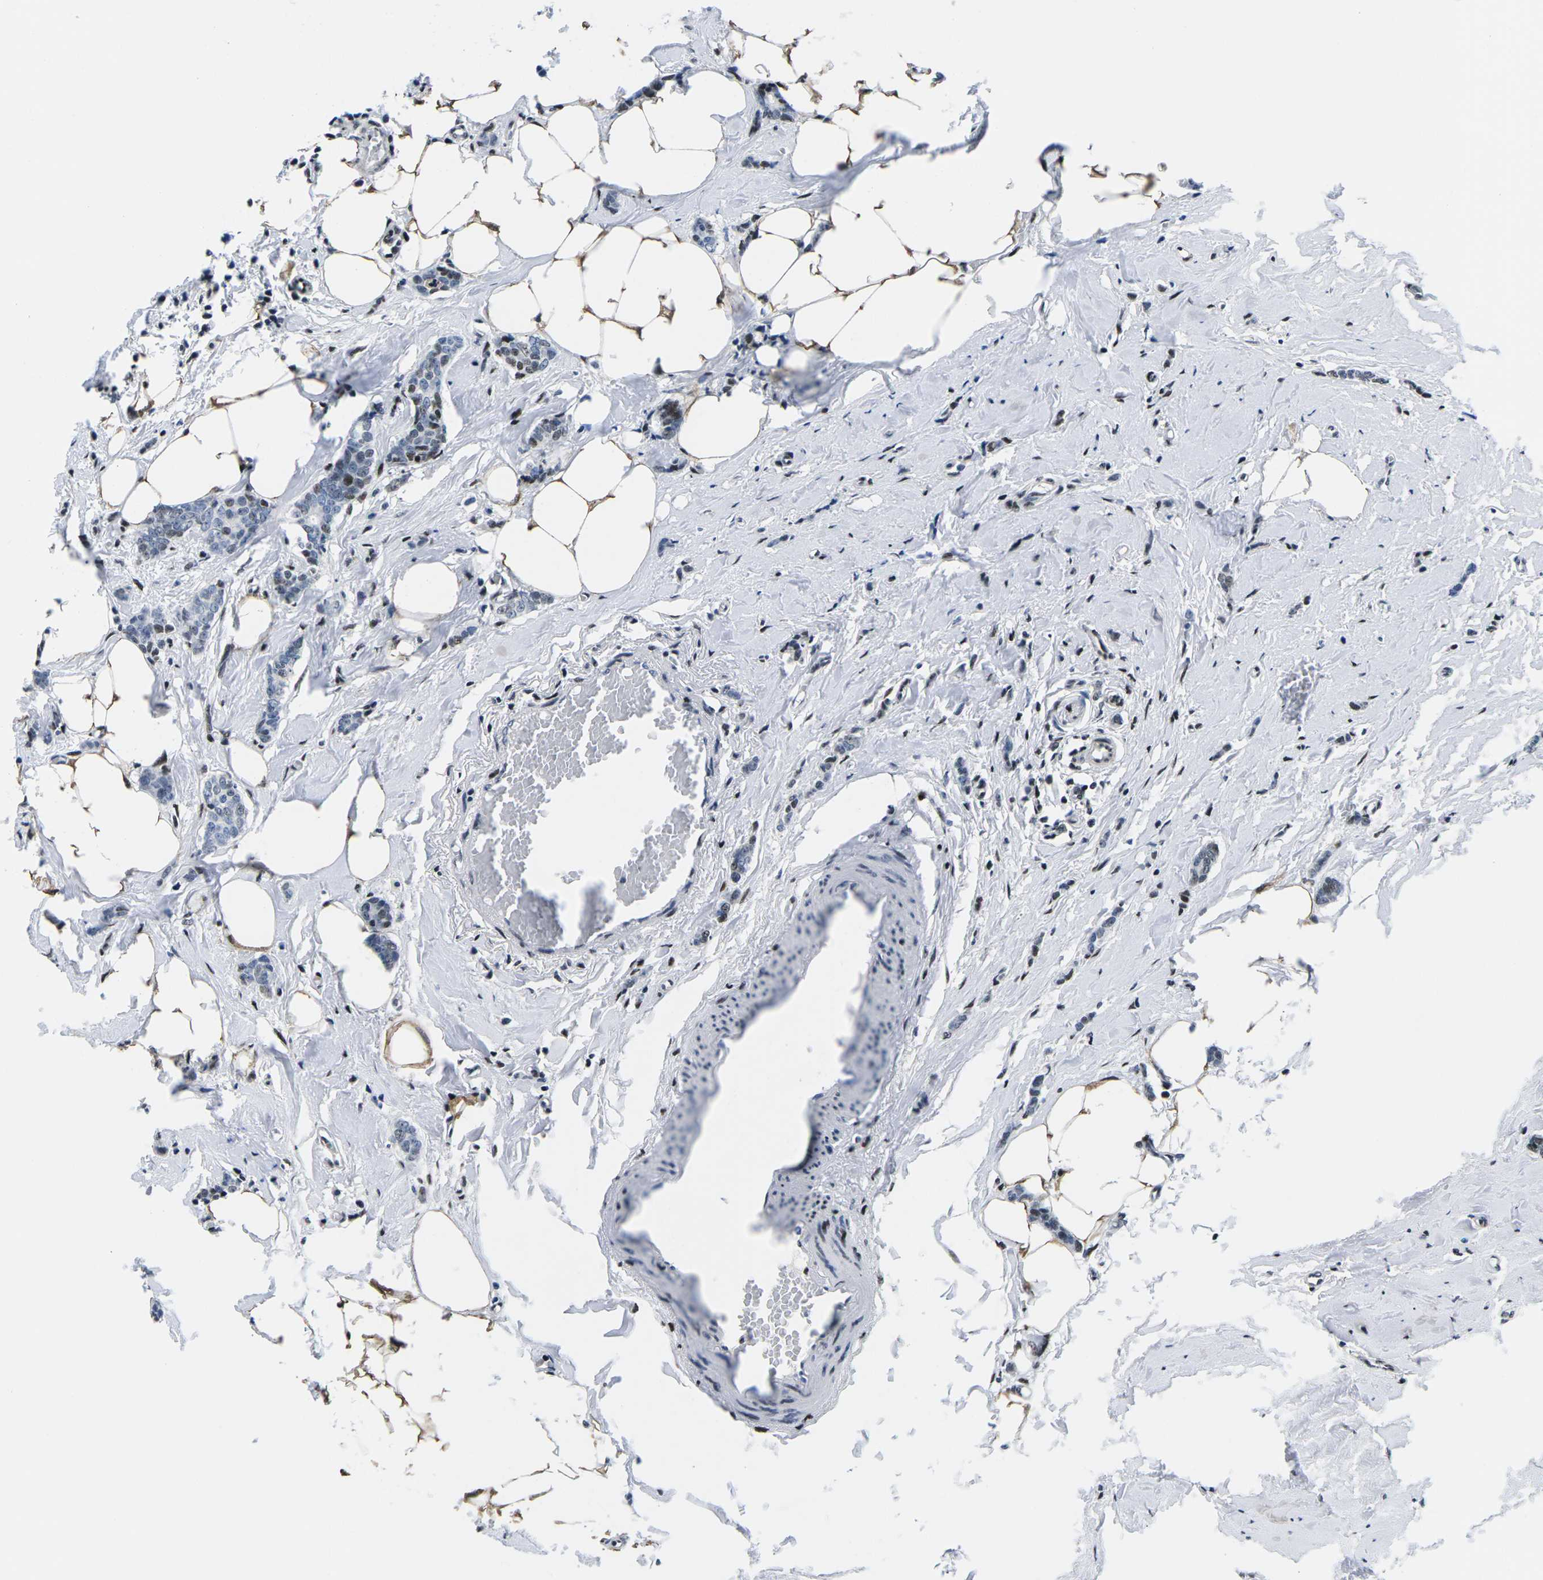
{"staining": {"intensity": "moderate", "quantity": "<25%", "location": "nuclear"}, "tissue": "breast cancer", "cell_type": "Tumor cells", "image_type": "cancer", "snomed": [{"axis": "morphology", "description": "Lobular carcinoma"}, {"axis": "topography", "description": "Skin"}, {"axis": "topography", "description": "Breast"}], "caption": "A photomicrograph of breast cancer stained for a protein reveals moderate nuclear brown staining in tumor cells.", "gene": "ATF1", "patient": {"sex": "female", "age": 46}}